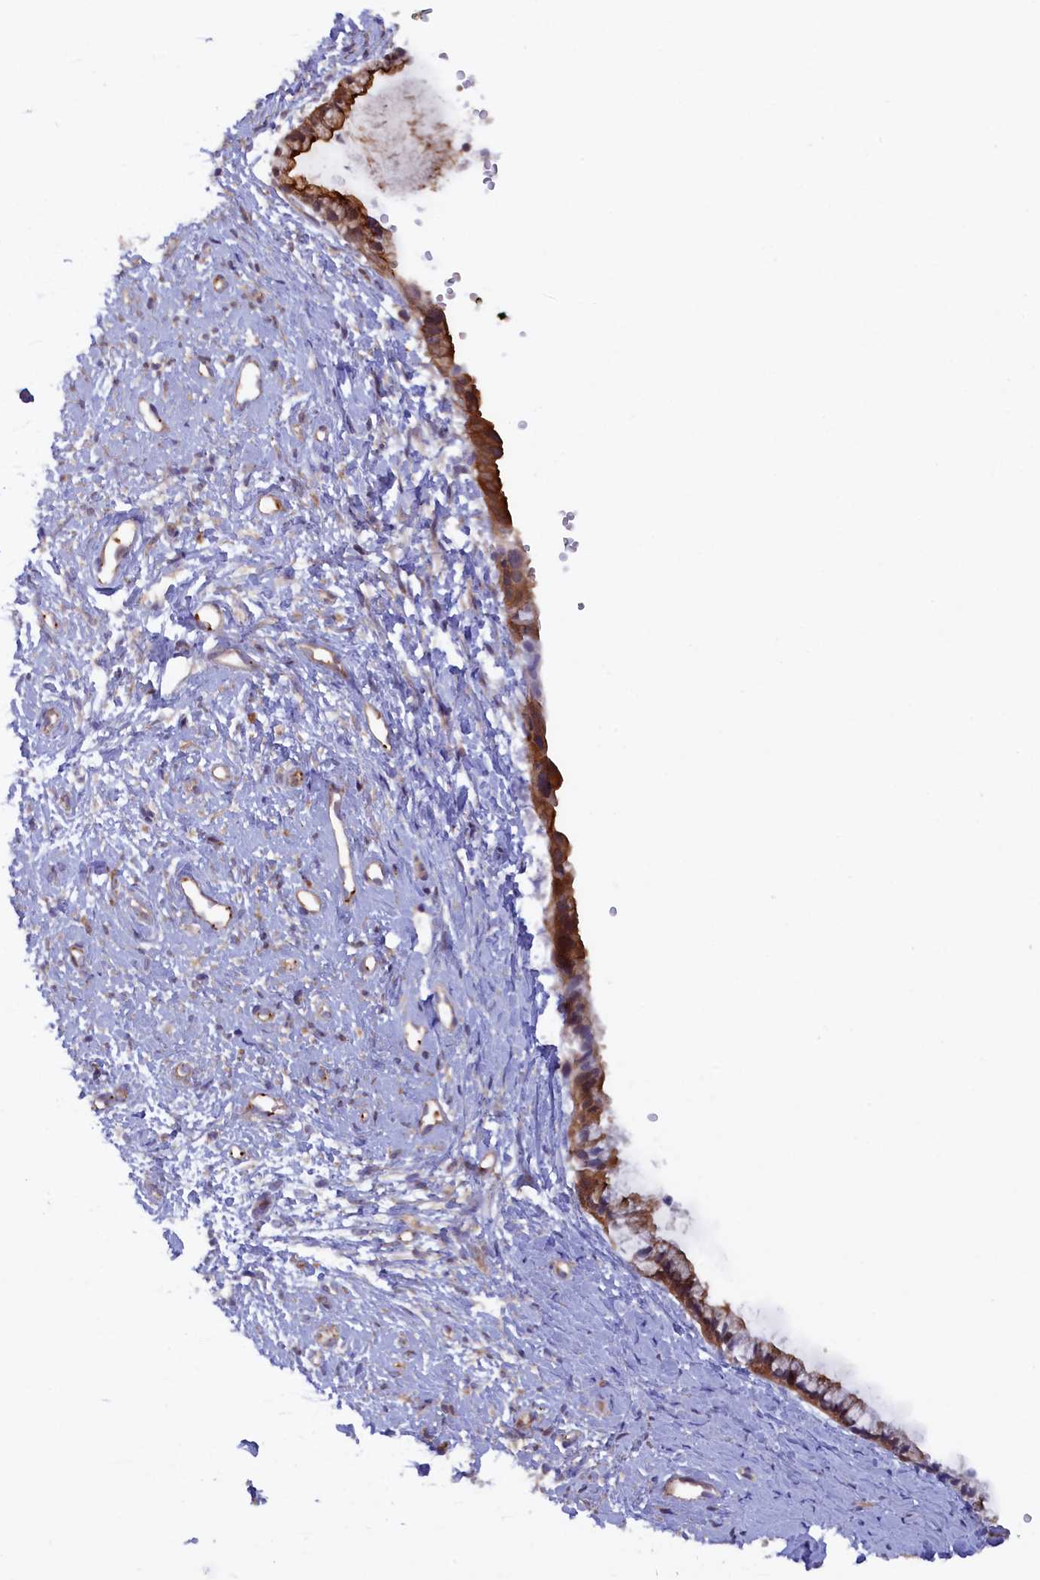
{"staining": {"intensity": "moderate", "quantity": ">75%", "location": "cytoplasmic/membranous"}, "tissue": "cervix", "cell_type": "Glandular cells", "image_type": "normal", "snomed": [{"axis": "morphology", "description": "Normal tissue, NOS"}, {"axis": "topography", "description": "Cervix"}], "caption": "Glandular cells exhibit medium levels of moderate cytoplasmic/membranous positivity in about >75% of cells in benign cervix. Nuclei are stained in blue.", "gene": "JPT2", "patient": {"sex": "female", "age": 57}}